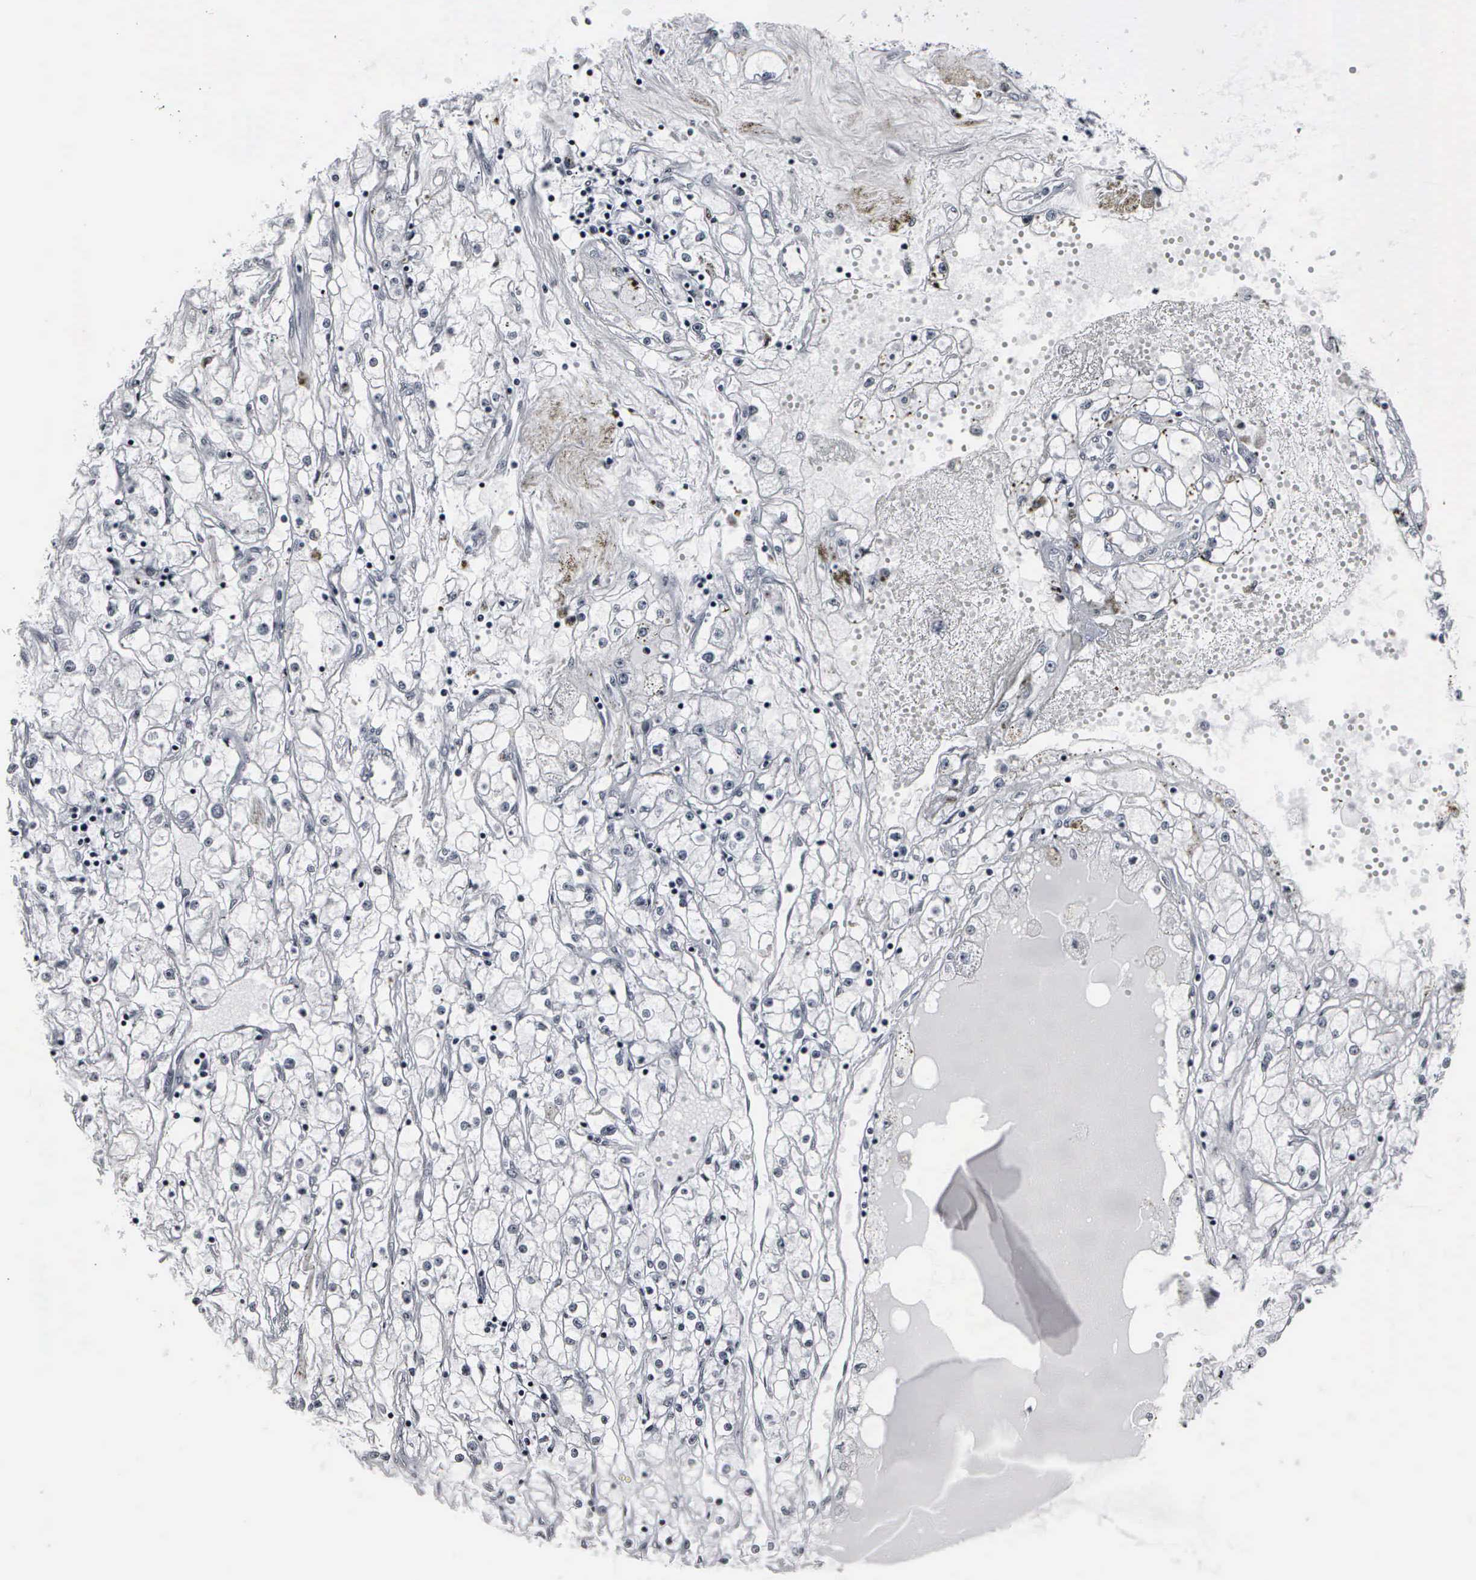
{"staining": {"intensity": "negative", "quantity": "none", "location": "none"}, "tissue": "renal cancer", "cell_type": "Tumor cells", "image_type": "cancer", "snomed": [{"axis": "morphology", "description": "Adenocarcinoma, NOS"}, {"axis": "topography", "description": "Kidney"}], "caption": "Tumor cells show no significant staining in renal cancer (adenocarcinoma).", "gene": "DGCR2", "patient": {"sex": "male", "age": 56}}